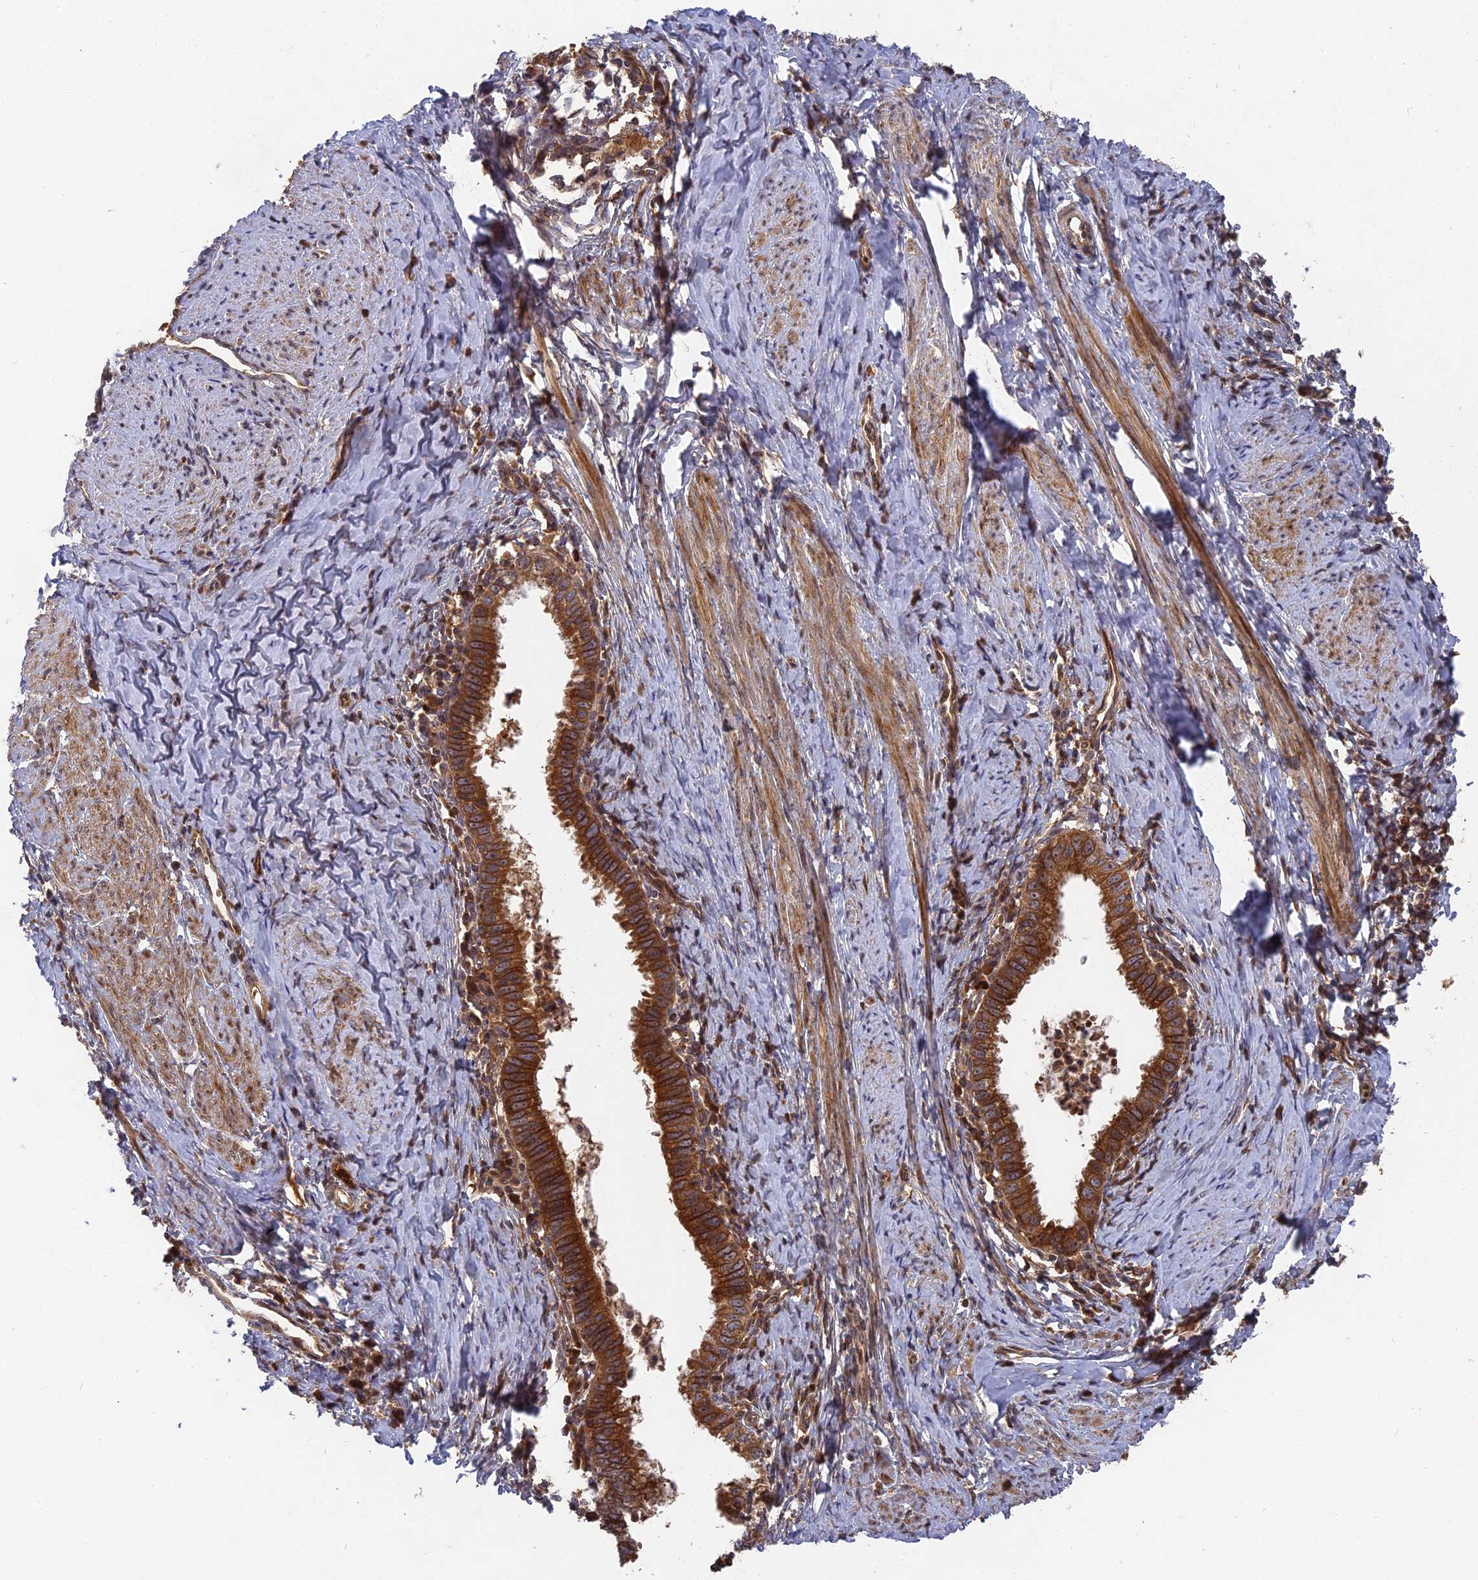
{"staining": {"intensity": "strong", "quantity": ">75%", "location": "cytoplasmic/membranous"}, "tissue": "cervical cancer", "cell_type": "Tumor cells", "image_type": "cancer", "snomed": [{"axis": "morphology", "description": "Adenocarcinoma, NOS"}, {"axis": "topography", "description": "Cervix"}], "caption": "Immunohistochemical staining of adenocarcinoma (cervical) displays high levels of strong cytoplasmic/membranous protein expression in about >75% of tumor cells.", "gene": "TMUB2", "patient": {"sex": "female", "age": 36}}